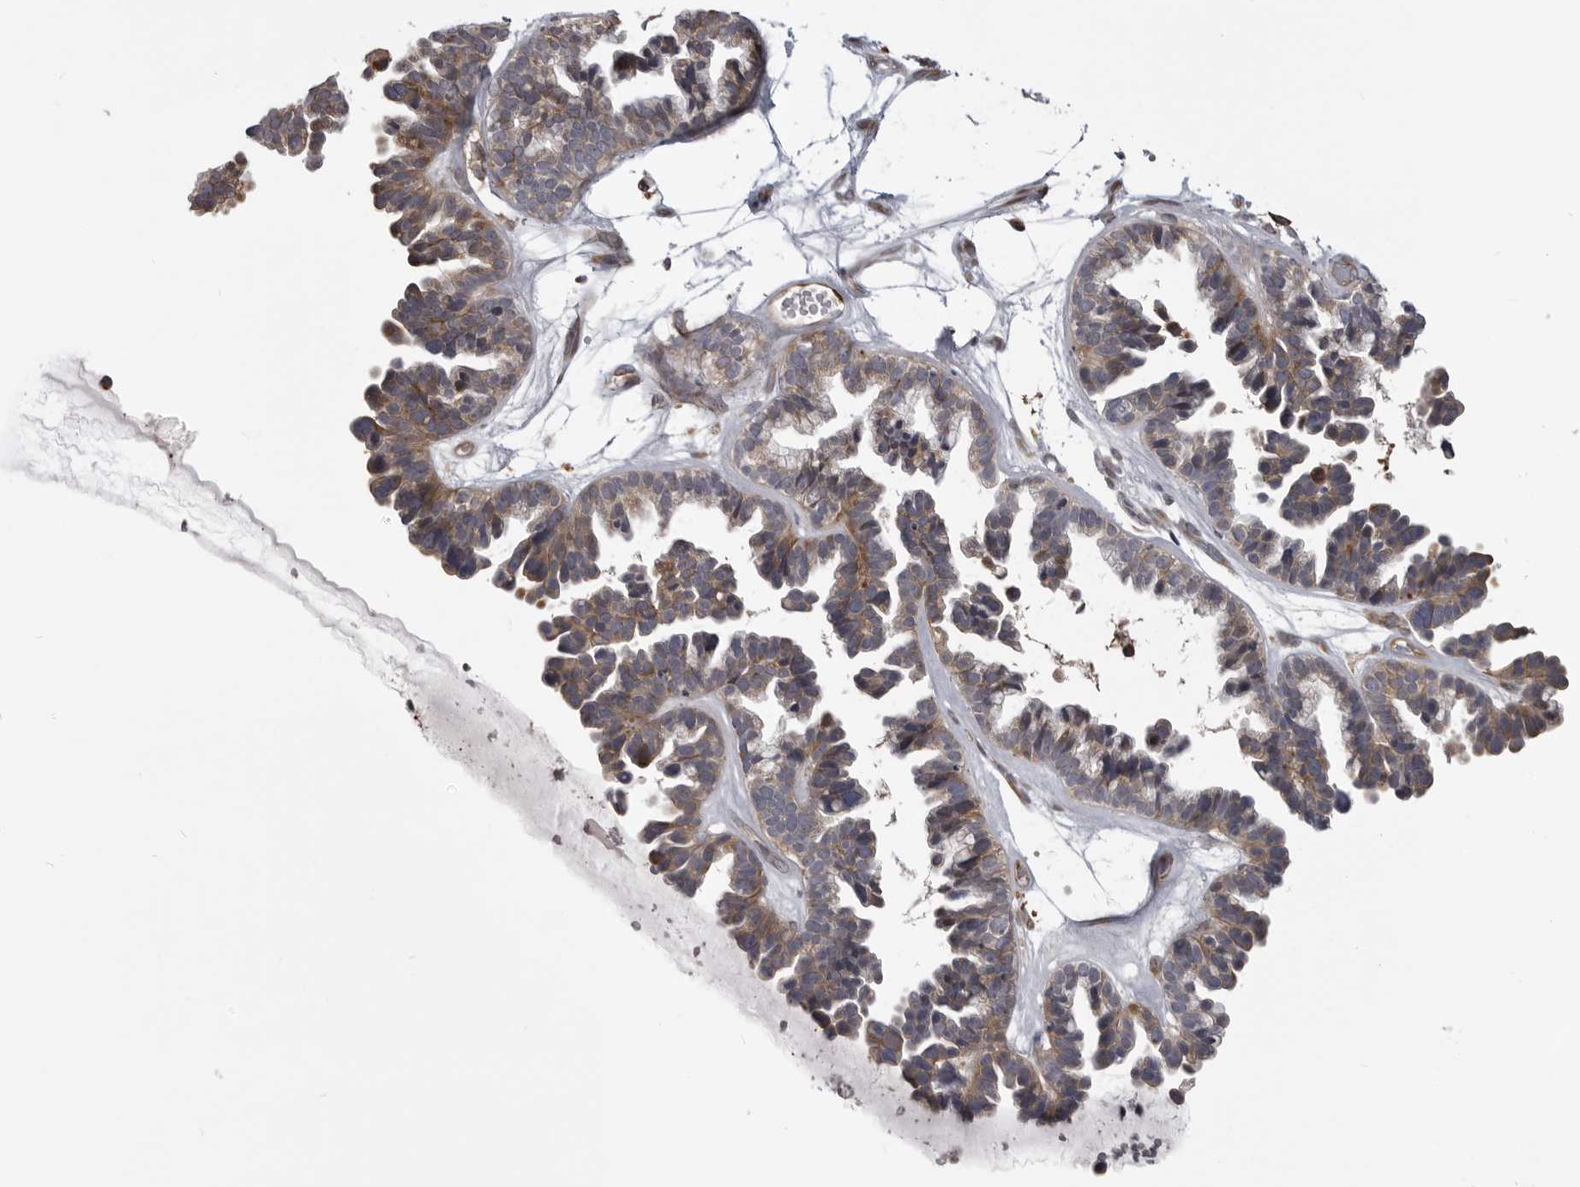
{"staining": {"intensity": "weak", "quantity": ">75%", "location": "cytoplasmic/membranous"}, "tissue": "ovarian cancer", "cell_type": "Tumor cells", "image_type": "cancer", "snomed": [{"axis": "morphology", "description": "Cystadenocarcinoma, serous, NOS"}, {"axis": "topography", "description": "Ovary"}], "caption": "Weak cytoplasmic/membranous positivity for a protein is present in approximately >75% of tumor cells of ovarian cancer using immunohistochemistry (IHC).", "gene": "ZNRF1", "patient": {"sex": "female", "age": 56}}